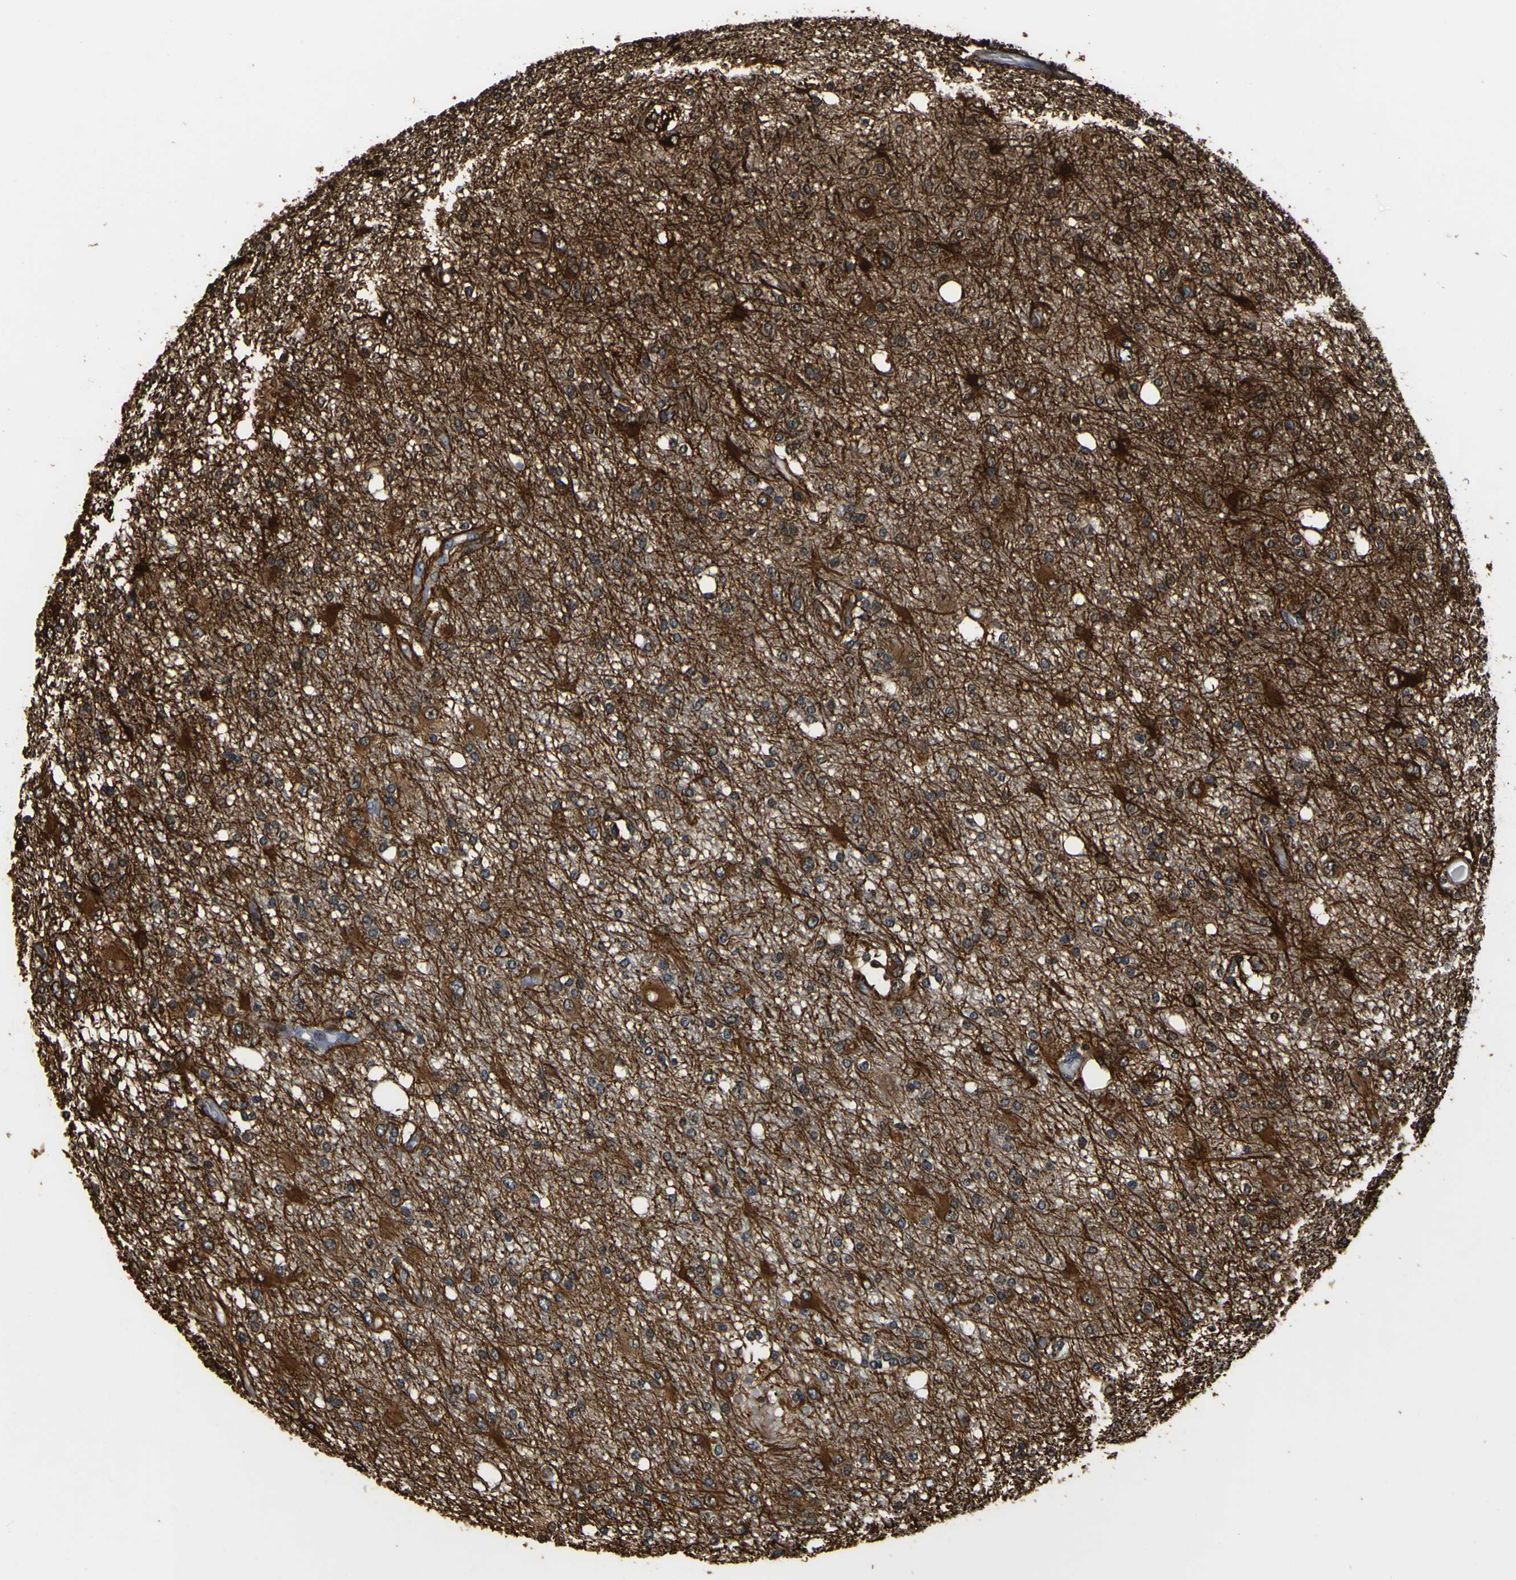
{"staining": {"intensity": "strong", "quantity": ">75%", "location": "cytoplasmic/membranous"}, "tissue": "glioma", "cell_type": "Tumor cells", "image_type": "cancer", "snomed": [{"axis": "morphology", "description": "Glioma, malignant, High grade"}, {"axis": "topography", "description": "Brain"}], "caption": "DAB immunohistochemical staining of high-grade glioma (malignant) reveals strong cytoplasmic/membranous protein staining in approximately >75% of tumor cells. (Stains: DAB (3,3'-diaminobenzidine) in brown, nuclei in blue, Microscopy: brightfield microscopy at high magnification).", "gene": "LRP4", "patient": {"sex": "female", "age": 59}}